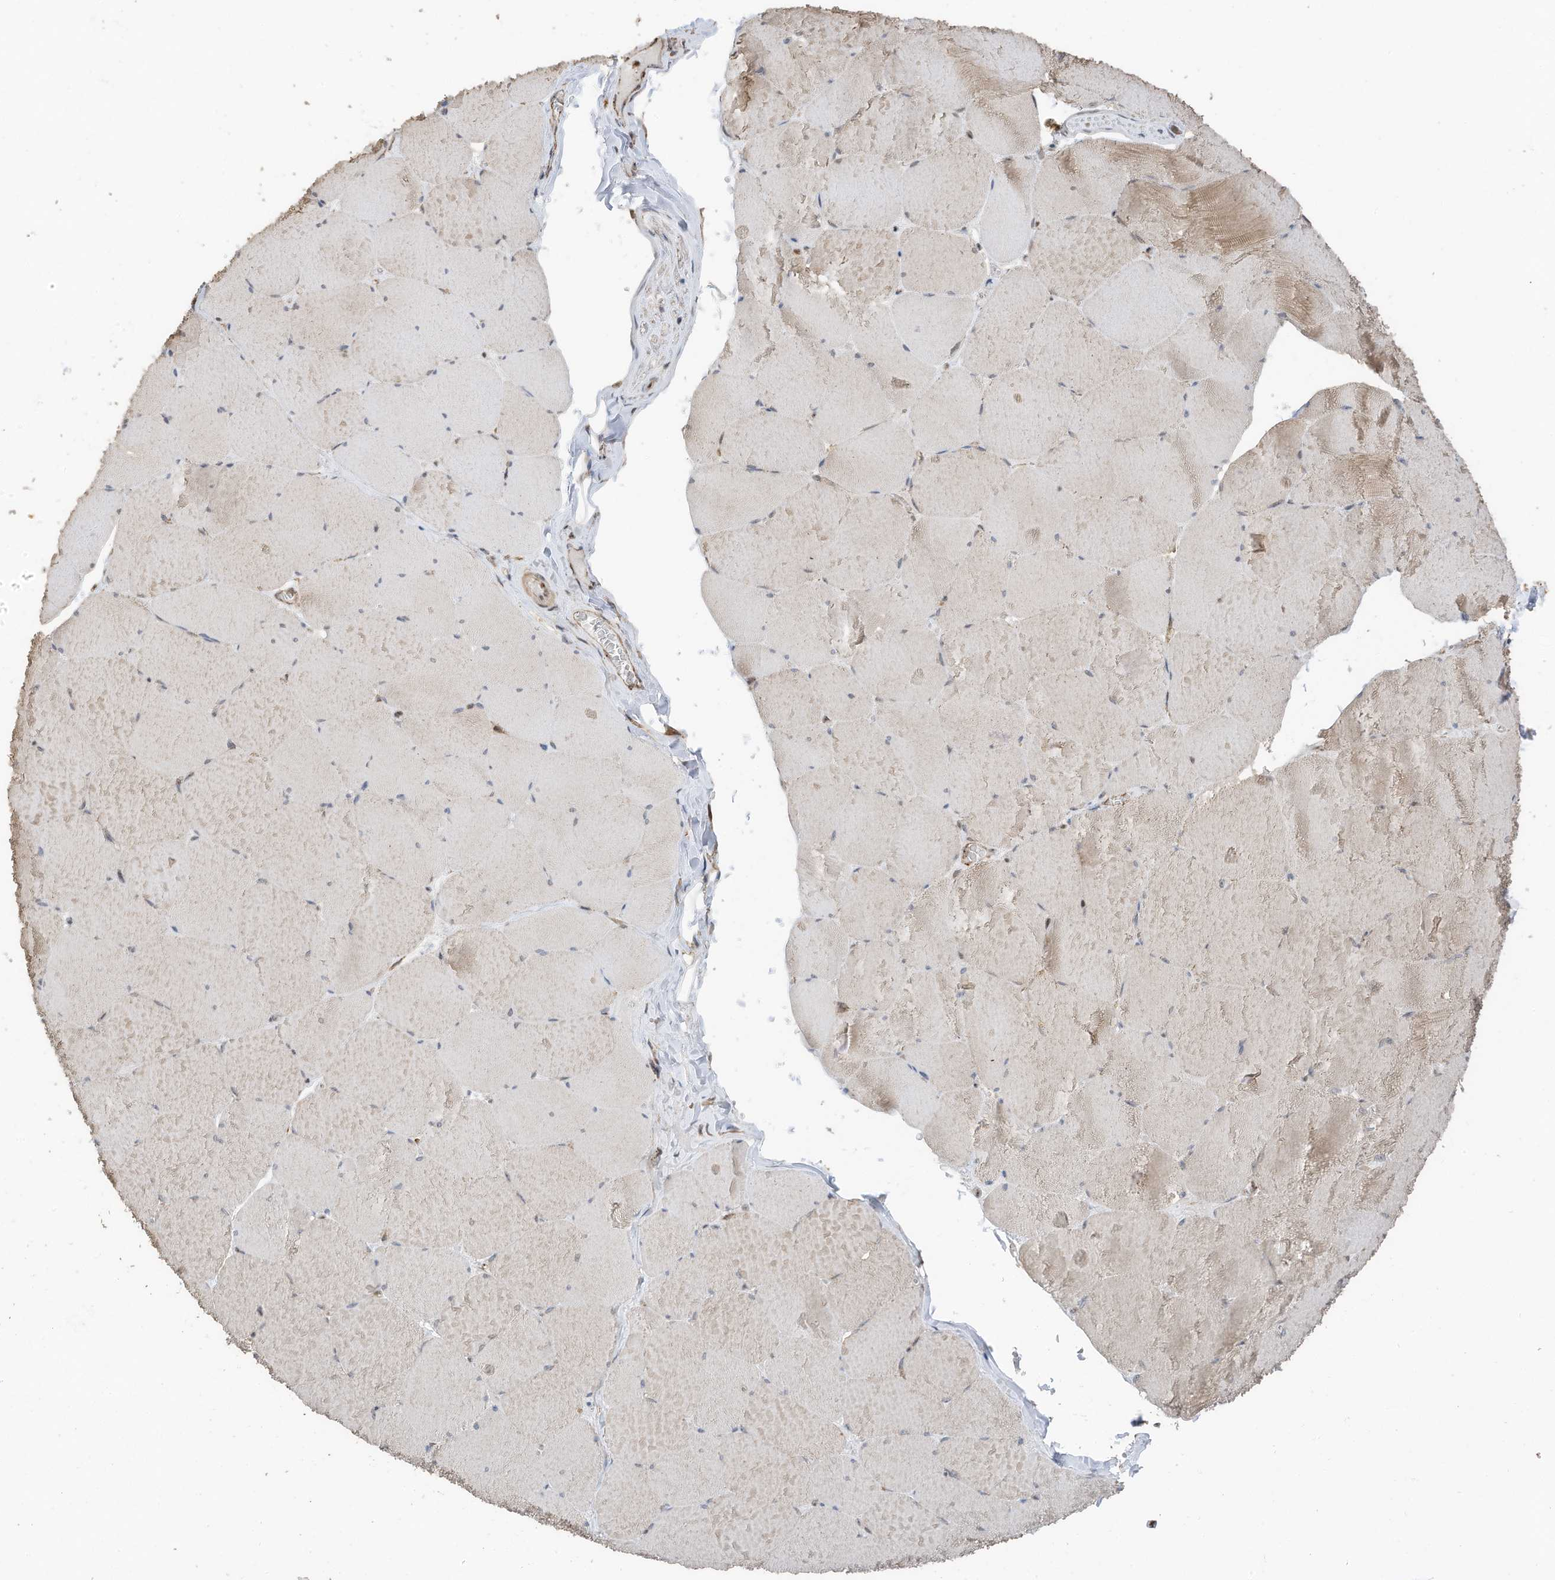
{"staining": {"intensity": "moderate", "quantity": "25%-75%", "location": "cytoplasmic/membranous"}, "tissue": "skeletal muscle", "cell_type": "Myocytes", "image_type": "normal", "snomed": [{"axis": "morphology", "description": "Normal tissue, NOS"}, {"axis": "topography", "description": "Skeletal muscle"}, {"axis": "topography", "description": "Head-Neck"}], "caption": "Immunohistochemical staining of unremarkable human skeletal muscle exhibits medium levels of moderate cytoplasmic/membranous expression in about 25%-75% of myocytes.", "gene": "ERLEC1", "patient": {"sex": "male", "age": 66}}